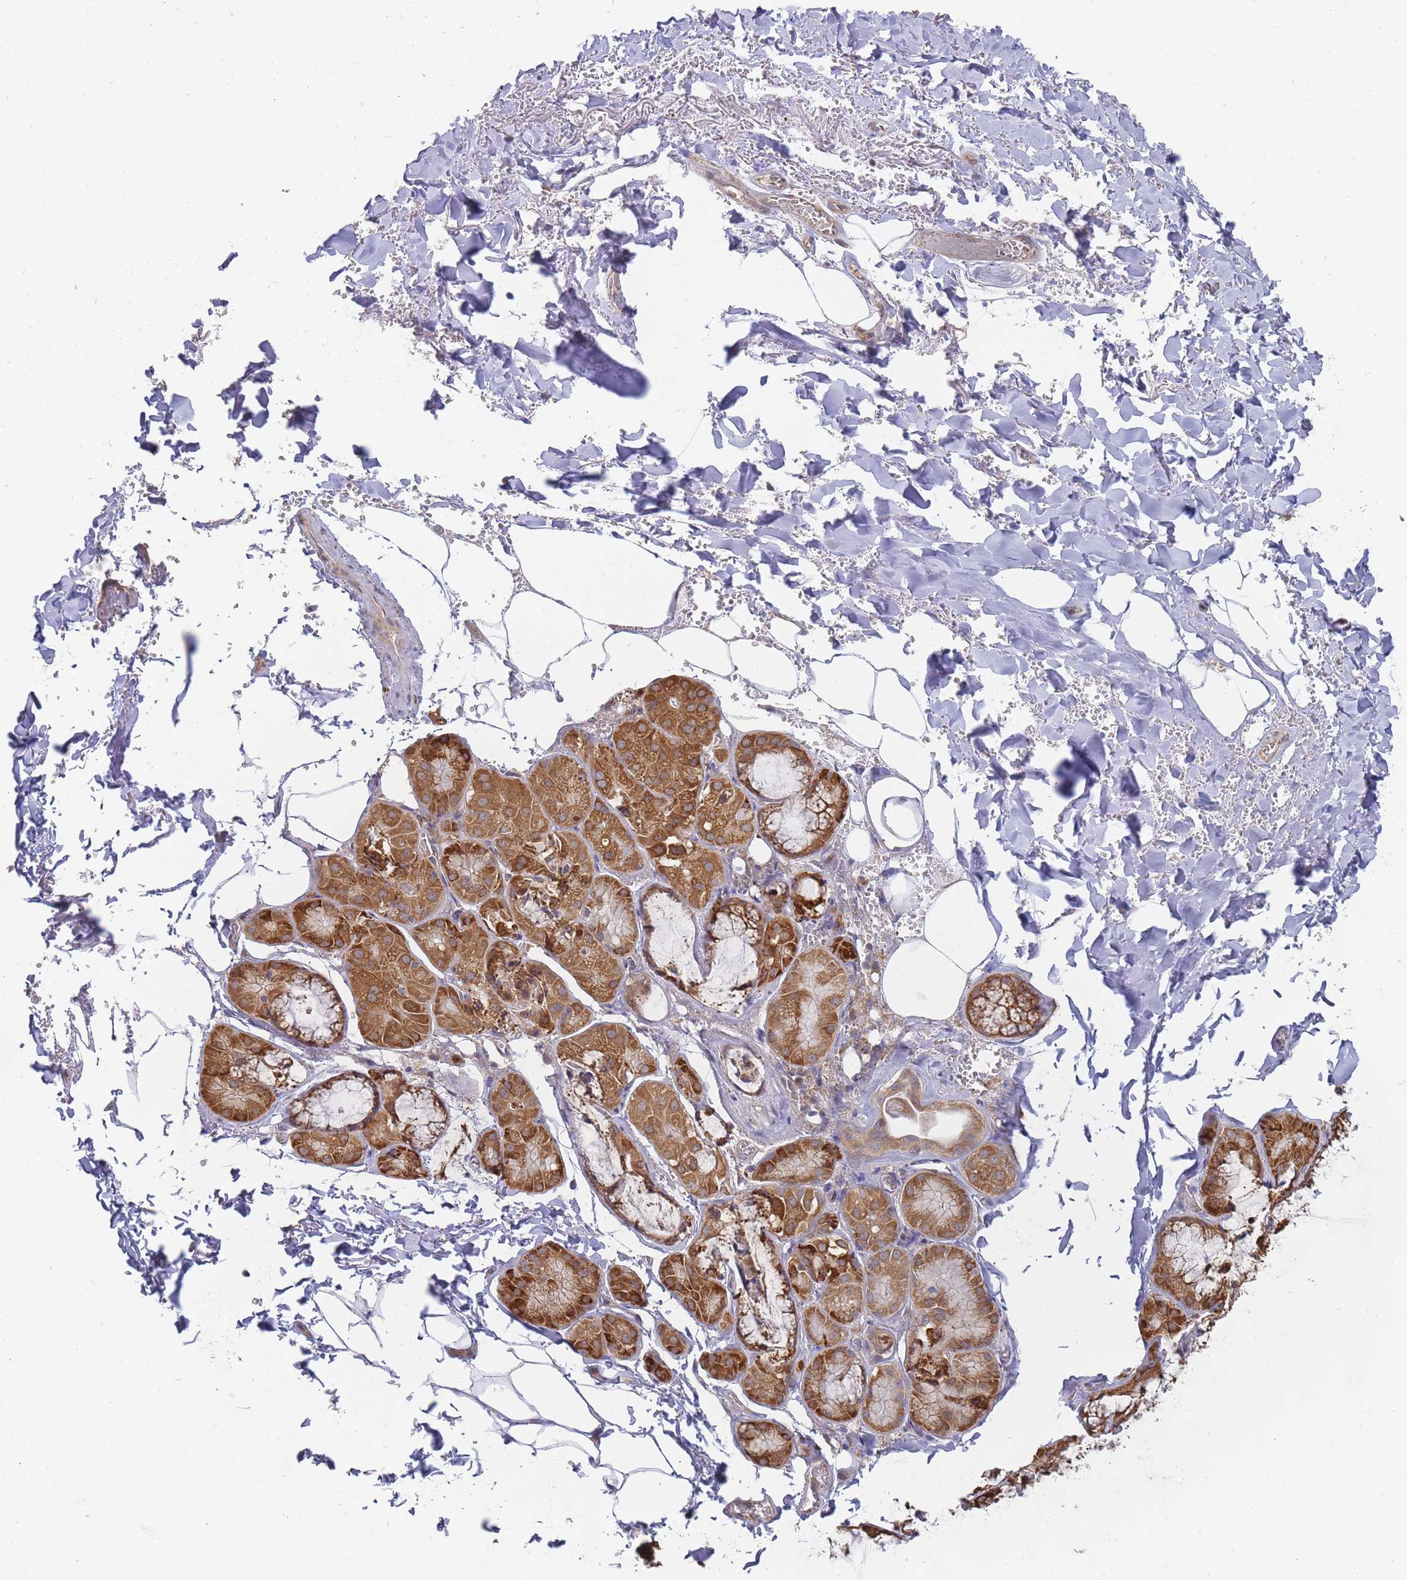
{"staining": {"intensity": "negative", "quantity": "none", "location": "none"}, "tissue": "adipose tissue", "cell_type": "Adipocytes", "image_type": "normal", "snomed": [{"axis": "morphology", "description": "Normal tissue, NOS"}, {"axis": "topography", "description": "Cartilage tissue"}], "caption": "Immunohistochemistry of benign adipose tissue displays no expression in adipocytes. Brightfield microscopy of immunohistochemistry (IHC) stained with DAB (3,3'-diaminobenzidine) (brown) and hematoxylin (blue), captured at high magnification.", "gene": "TRIM26", "patient": {"sex": "male", "age": 66}}